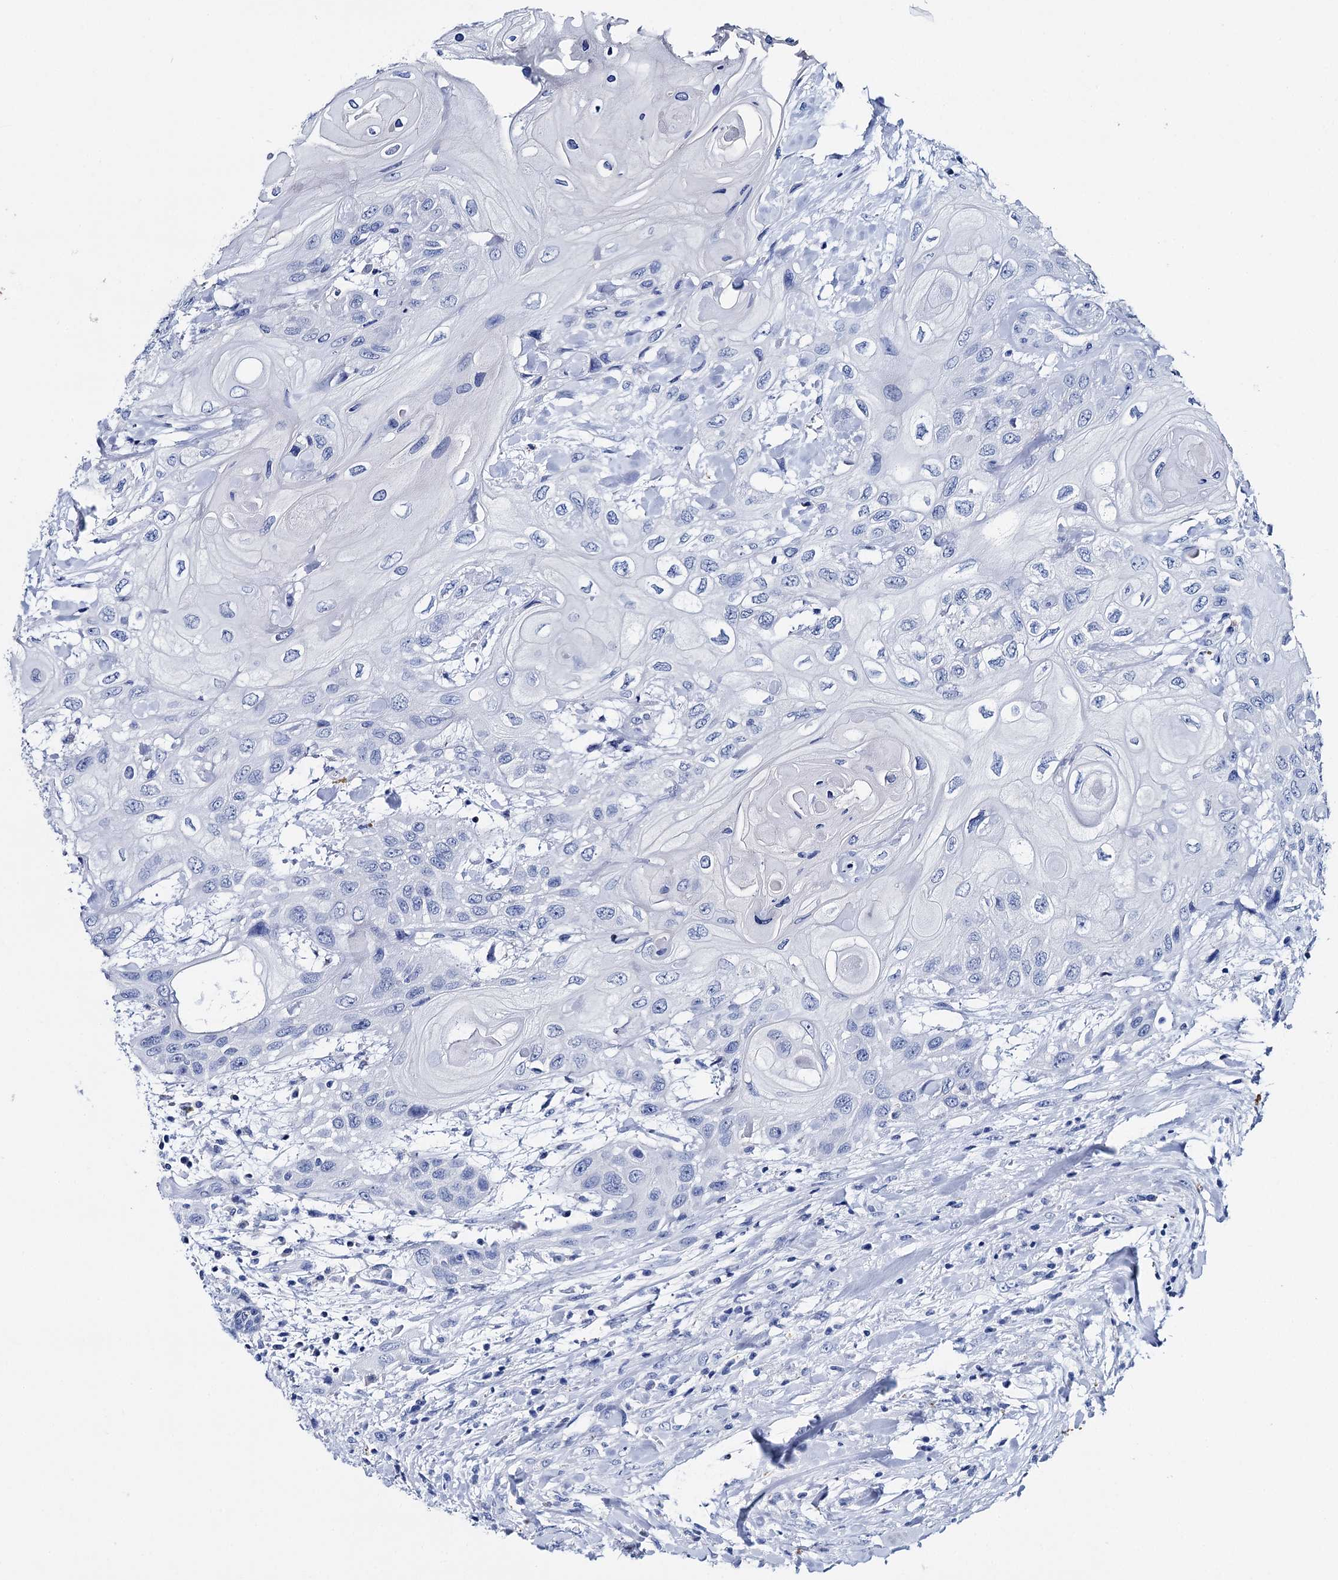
{"staining": {"intensity": "negative", "quantity": "none", "location": "none"}, "tissue": "head and neck cancer", "cell_type": "Tumor cells", "image_type": "cancer", "snomed": [{"axis": "morphology", "description": "Squamous cell carcinoma, NOS"}, {"axis": "topography", "description": "Head-Neck"}], "caption": "The micrograph demonstrates no staining of tumor cells in head and neck cancer.", "gene": "BRINP1", "patient": {"sex": "female", "age": 43}}